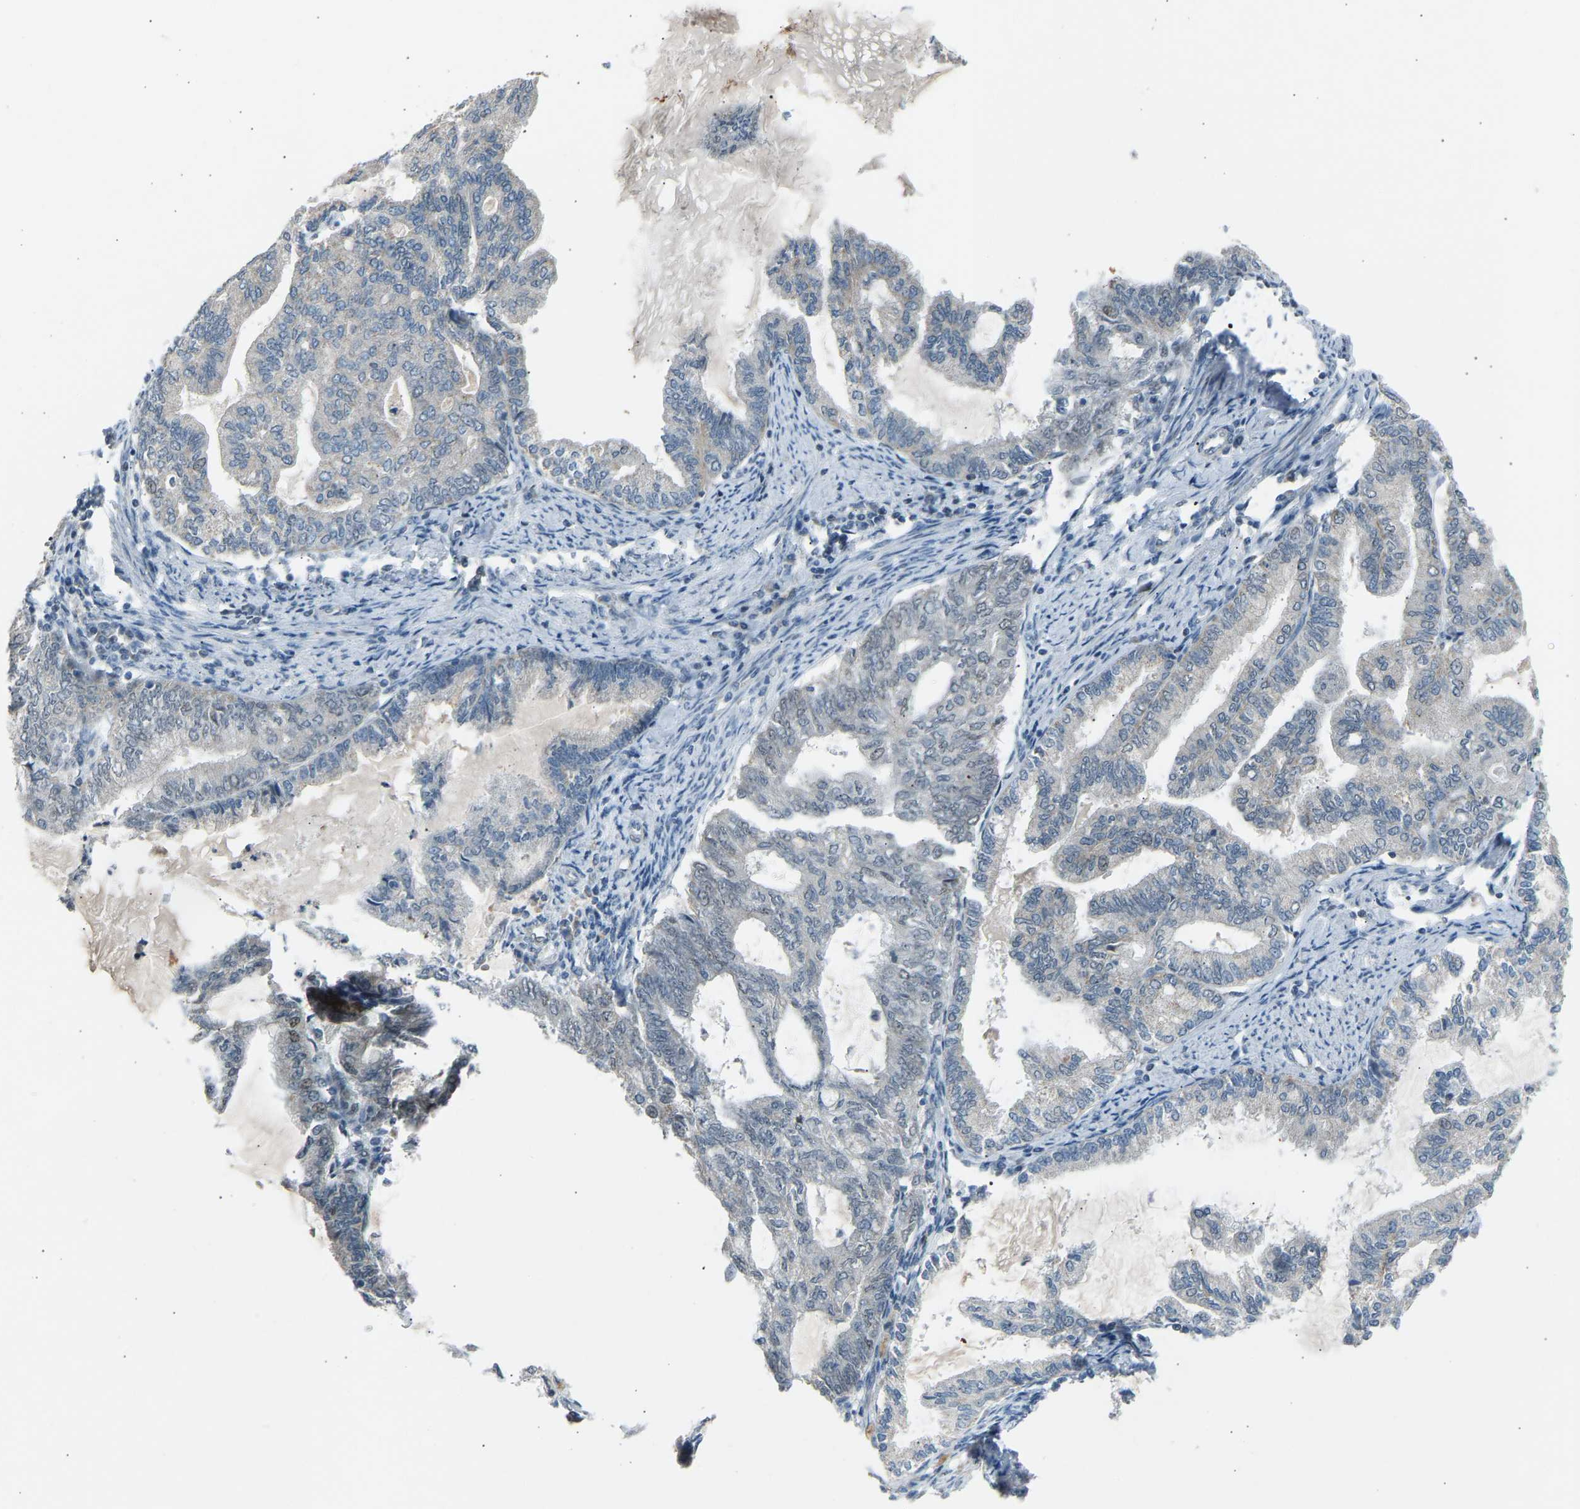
{"staining": {"intensity": "negative", "quantity": "none", "location": "none"}, "tissue": "endometrial cancer", "cell_type": "Tumor cells", "image_type": "cancer", "snomed": [{"axis": "morphology", "description": "Adenocarcinoma, NOS"}, {"axis": "topography", "description": "Endometrium"}], "caption": "This is a micrograph of immunohistochemistry (IHC) staining of endometrial cancer, which shows no expression in tumor cells.", "gene": "VPS41", "patient": {"sex": "female", "age": 86}}